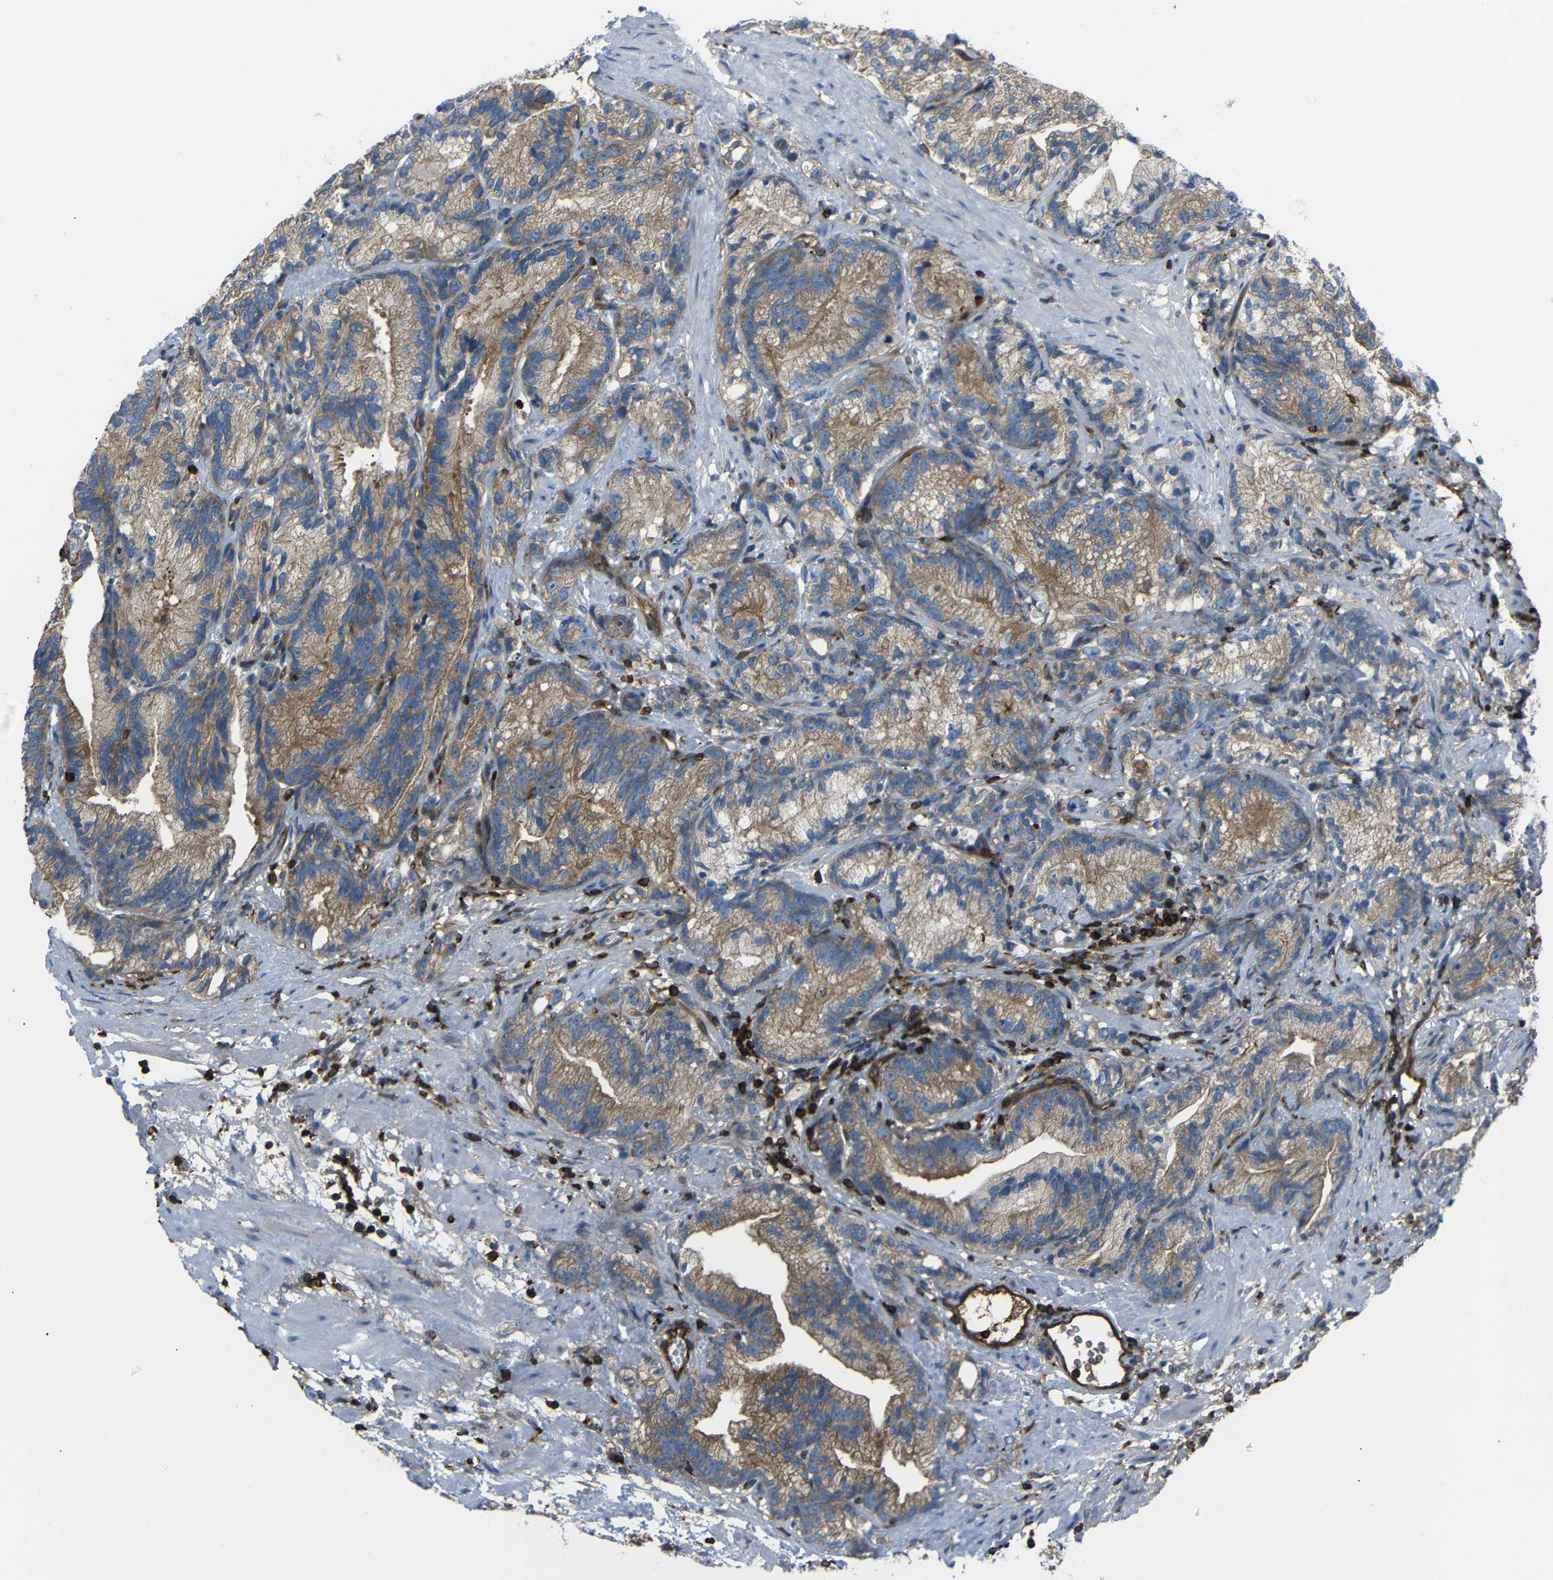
{"staining": {"intensity": "moderate", "quantity": ">75%", "location": "cytoplasmic/membranous"}, "tissue": "prostate cancer", "cell_type": "Tumor cells", "image_type": "cancer", "snomed": [{"axis": "morphology", "description": "Adenocarcinoma, Low grade"}, {"axis": "topography", "description": "Prostate"}], "caption": "This is an image of immunohistochemistry (IHC) staining of prostate cancer, which shows moderate staining in the cytoplasmic/membranous of tumor cells.", "gene": "ARHGEF1", "patient": {"sex": "male", "age": 89}}